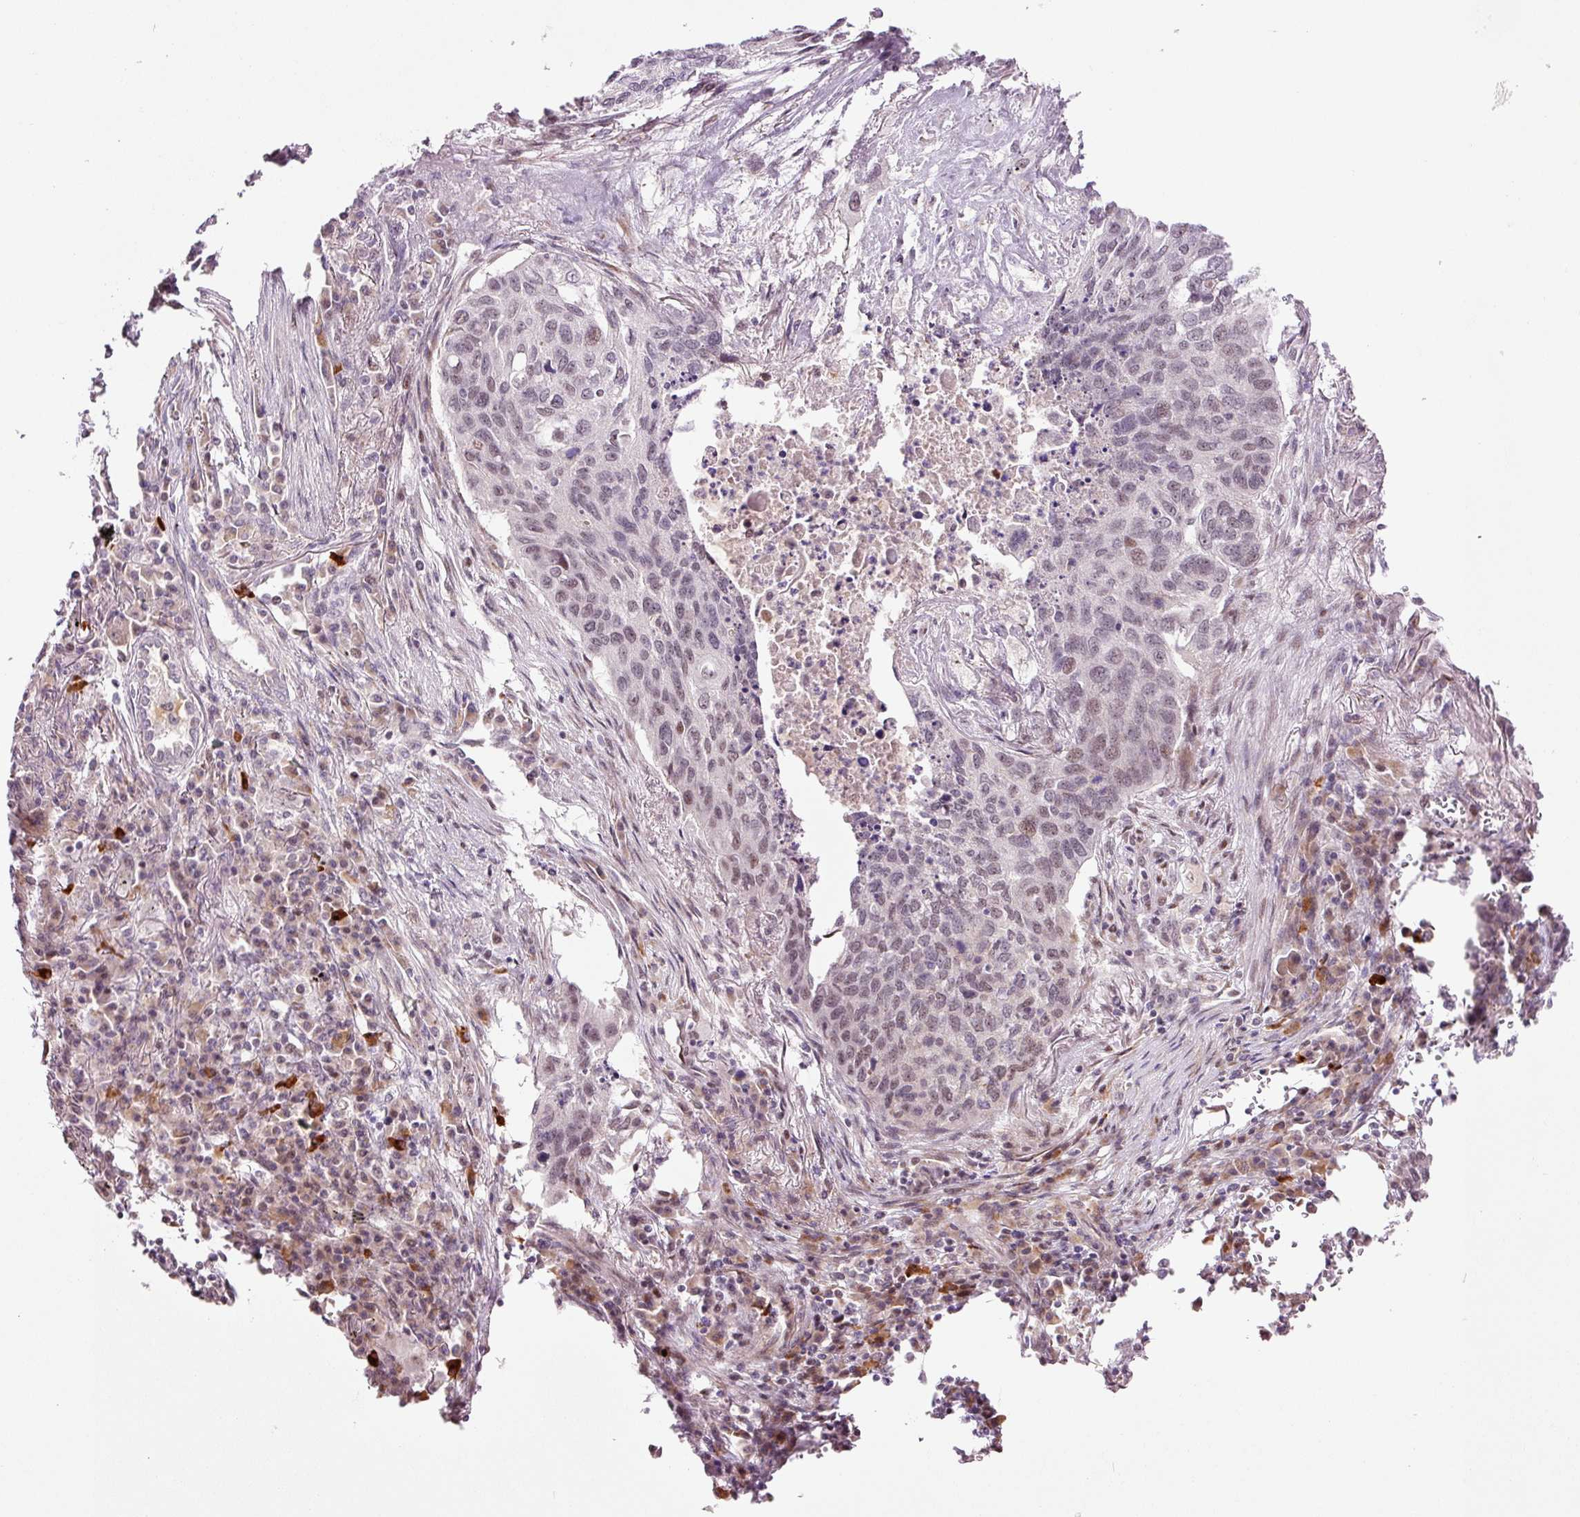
{"staining": {"intensity": "weak", "quantity": "<25%", "location": "nuclear"}, "tissue": "lung cancer", "cell_type": "Tumor cells", "image_type": "cancer", "snomed": [{"axis": "morphology", "description": "Squamous cell carcinoma, NOS"}, {"axis": "topography", "description": "Lung"}], "caption": "Immunohistochemical staining of lung squamous cell carcinoma demonstrates no significant positivity in tumor cells.", "gene": "ANKRD20A1", "patient": {"sex": "female", "age": 63}}